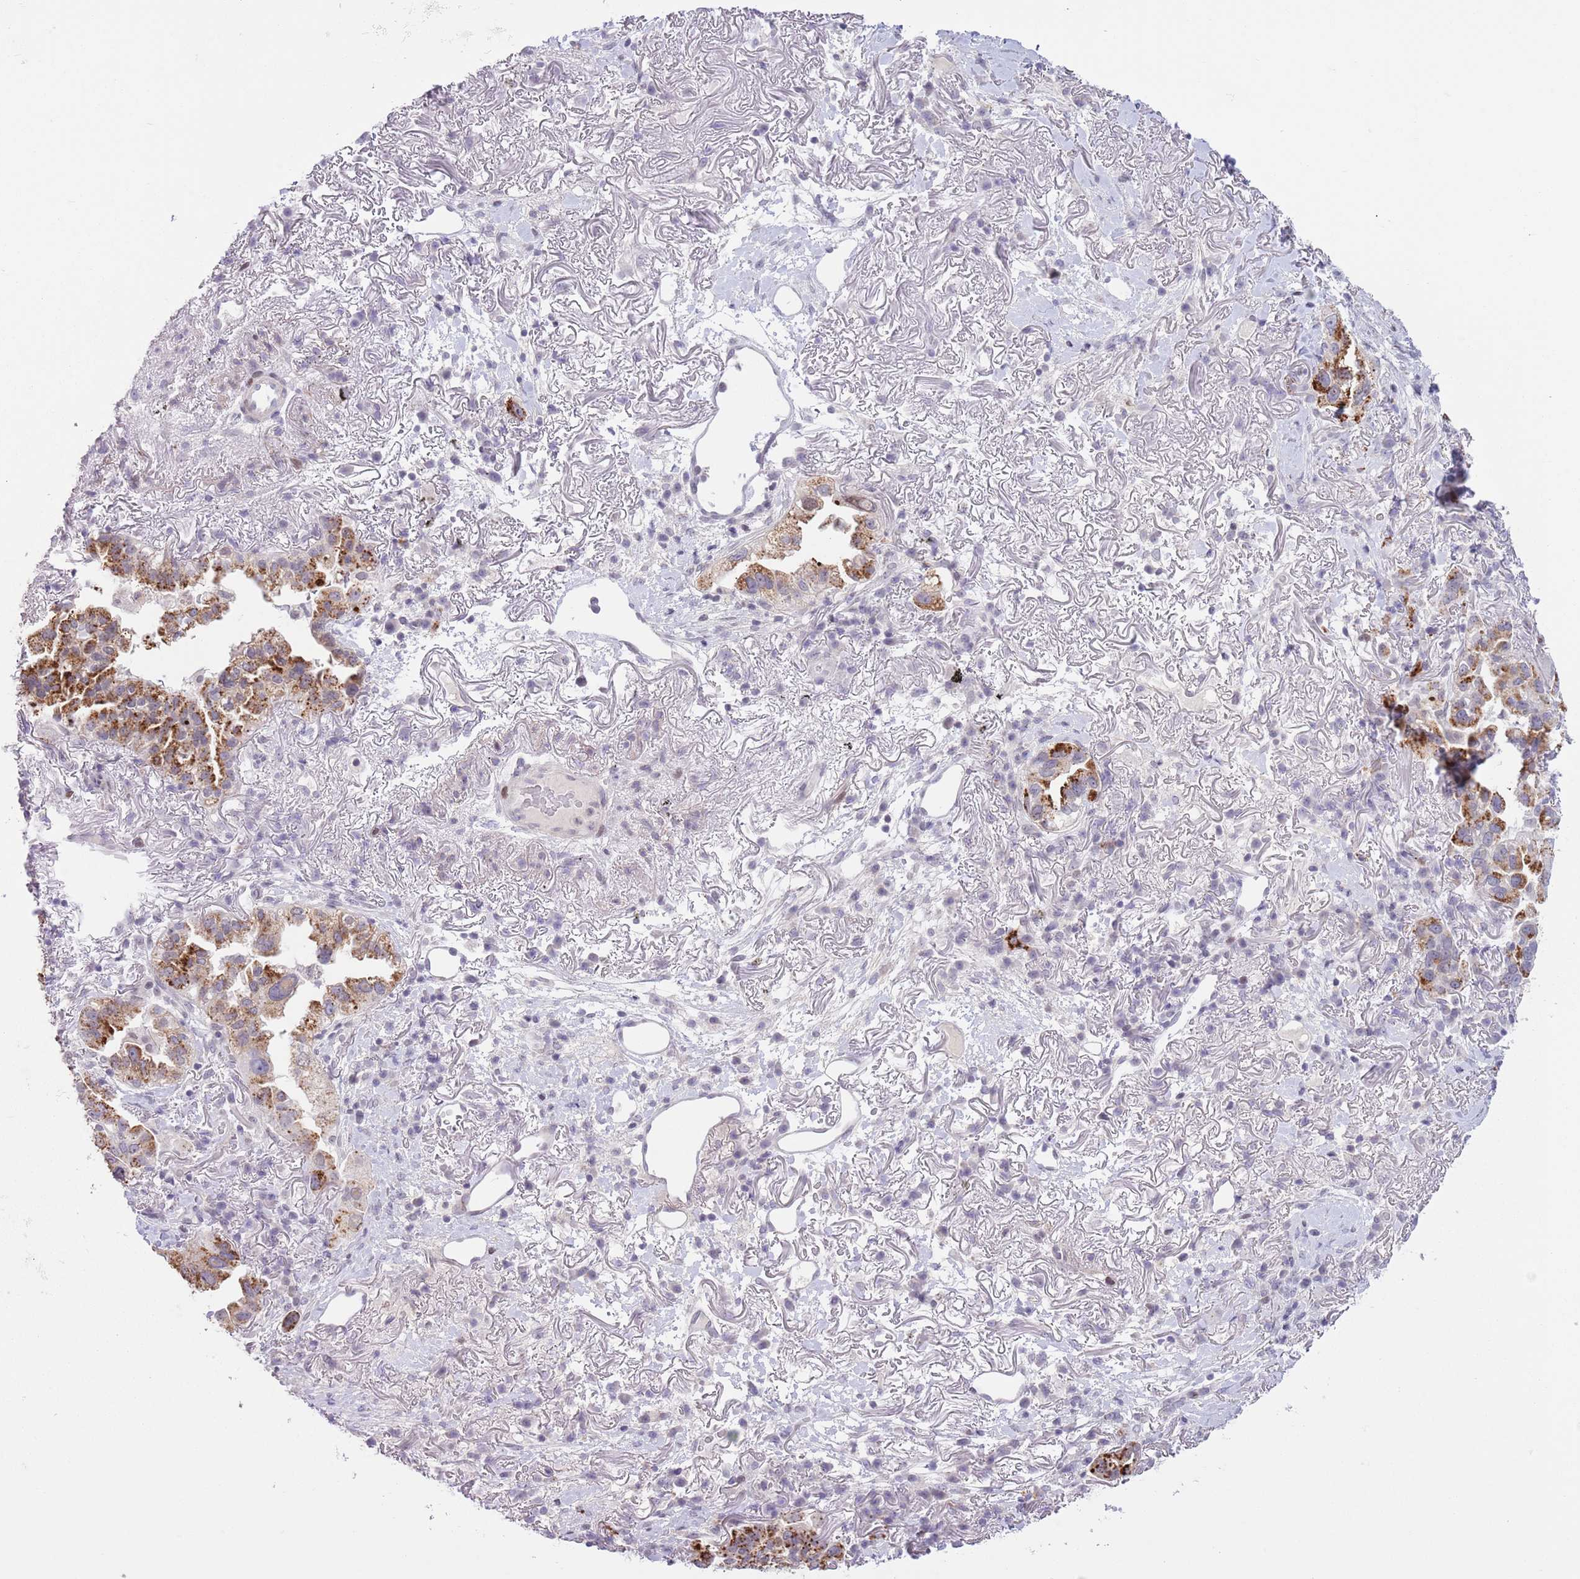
{"staining": {"intensity": "moderate", "quantity": ">75%", "location": "cytoplasmic/membranous"}, "tissue": "lung cancer", "cell_type": "Tumor cells", "image_type": "cancer", "snomed": [{"axis": "morphology", "description": "Adenocarcinoma, NOS"}, {"axis": "topography", "description": "Lung"}], "caption": "High-power microscopy captured an immunohistochemistry (IHC) micrograph of adenocarcinoma (lung), revealing moderate cytoplasmic/membranous staining in about >75% of tumor cells. (Stains: DAB in brown, nuclei in blue, Microscopy: brightfield microscopy at high magnification).", "gene": "MFSD10", "patient": {"sex": "female", "age": 69}}